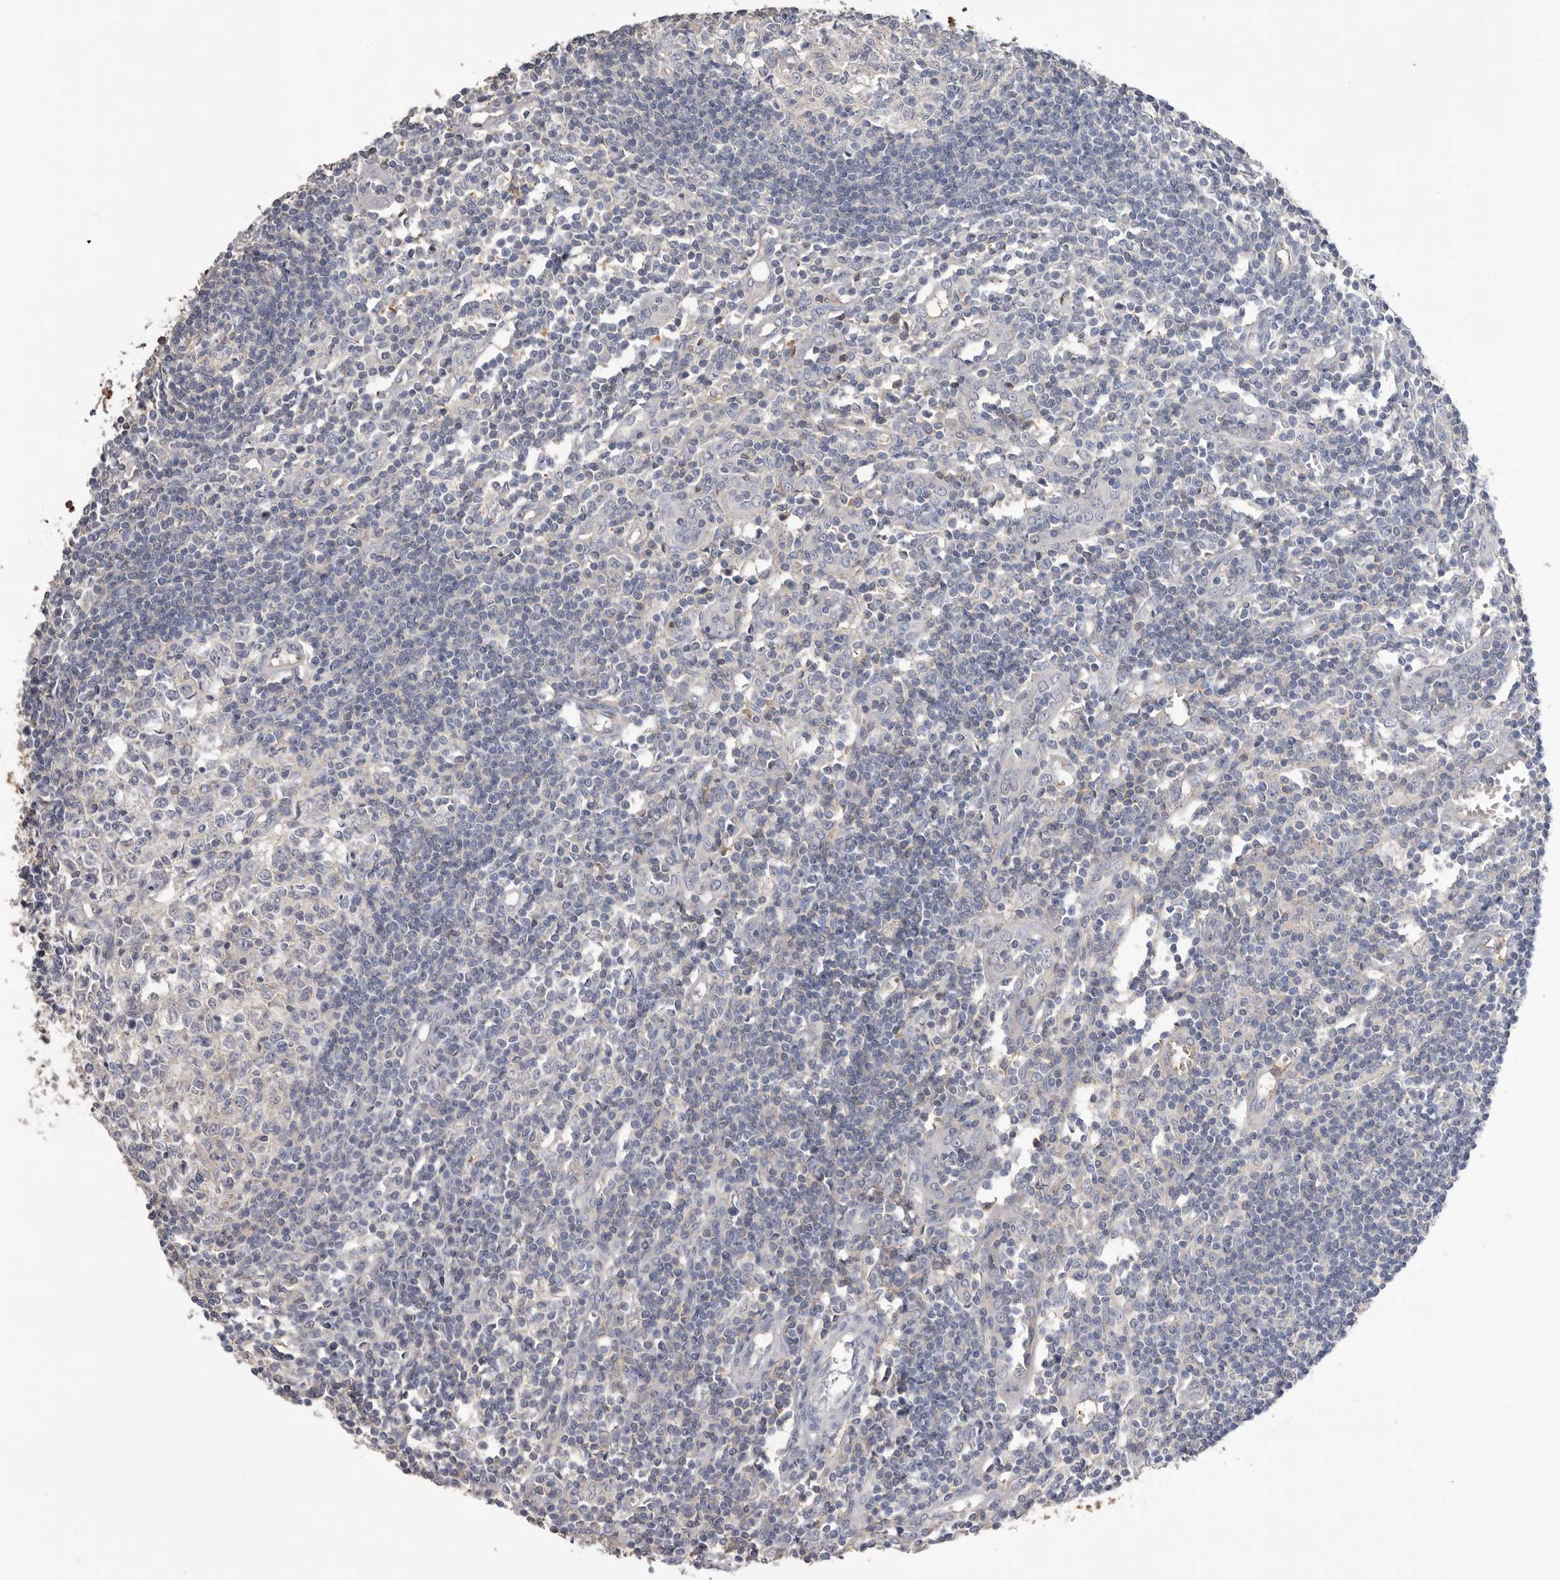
{"staining": {"intensity": "negative", "quantity": "none", "location": "none"}, "tissue": "lymph node", "cell_type": "Germinal center cells", "image_type": "normal", "snomed": [{"axis": "morphology", "description": "Normal tissue, NOS"}, {"axis": "morphology", "description": "Malignant melanoma, Metastatic site"}, {"axis": "topography", "description": "Lymph node"}], "caption": "The immunohistochemistry photomicrograph has no significant positivity in germinal center cells of lymph node. The staining is performed using DAB (3,3'-diaminobenzidine) brown chromogen with nuclei counter-stained in using hematoxylin.", "gene": "APOA2", "patient": {"sex": "male", "age": 41}}